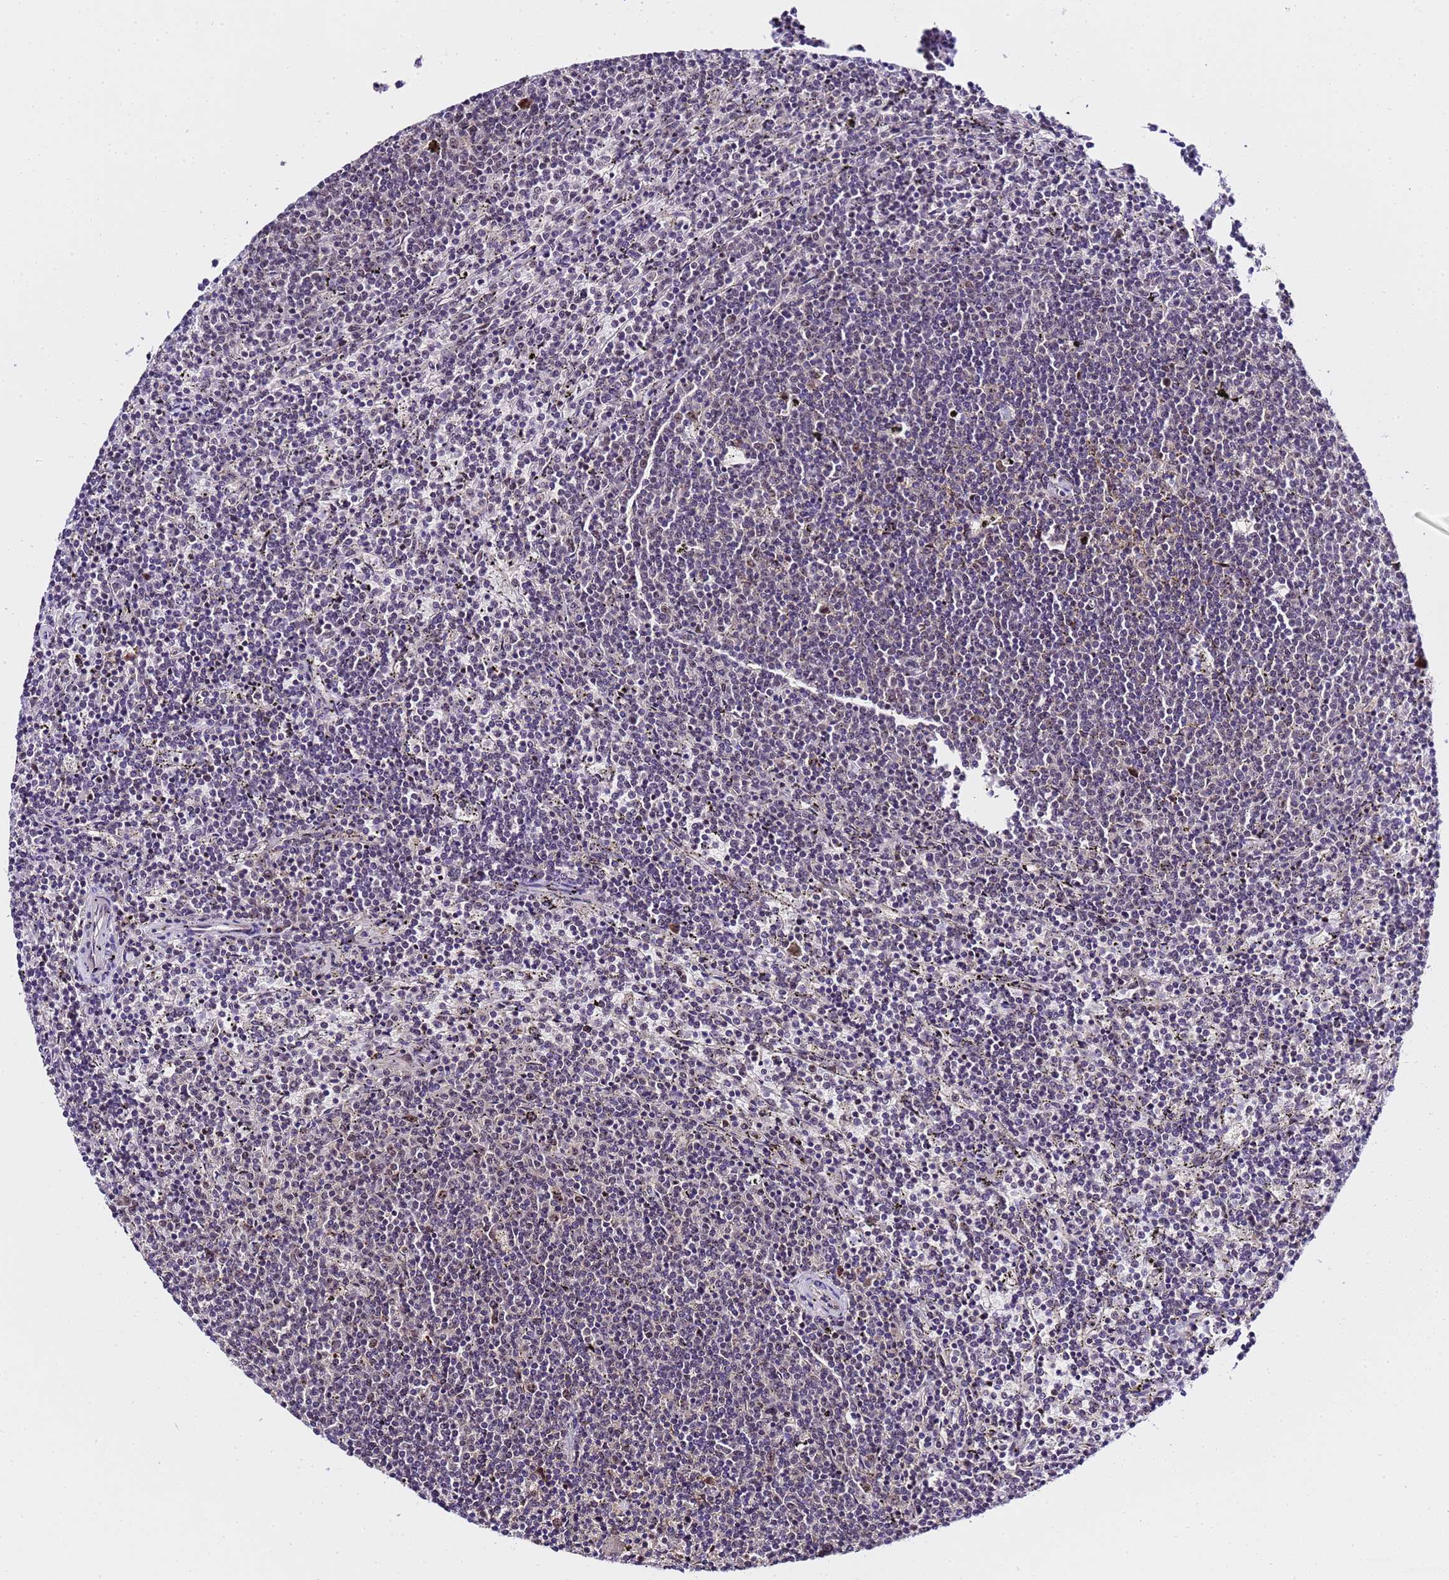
{"staining": {"intensity": "negative", "quantity": "none", "location": "none"}, "tissue": "lymphoma", "cell_type": "Tumor cells", "image_type": "cancer", "snomed": [{"axis": "morphology", "description": "Malignant lymphoma, non-Hodgkin's type, Low grade"}, {"axis": "topography", "description": "Spleen"}], "caption": "The immunohistochemistry (IHC) histopathology image has no significant staining in tumor cells of malignant lymphoma, non-Hodgkin's type (low-grade) tissue.", "gene": "SLX4IP", "patient": {"sex": "female", "age": 50}}